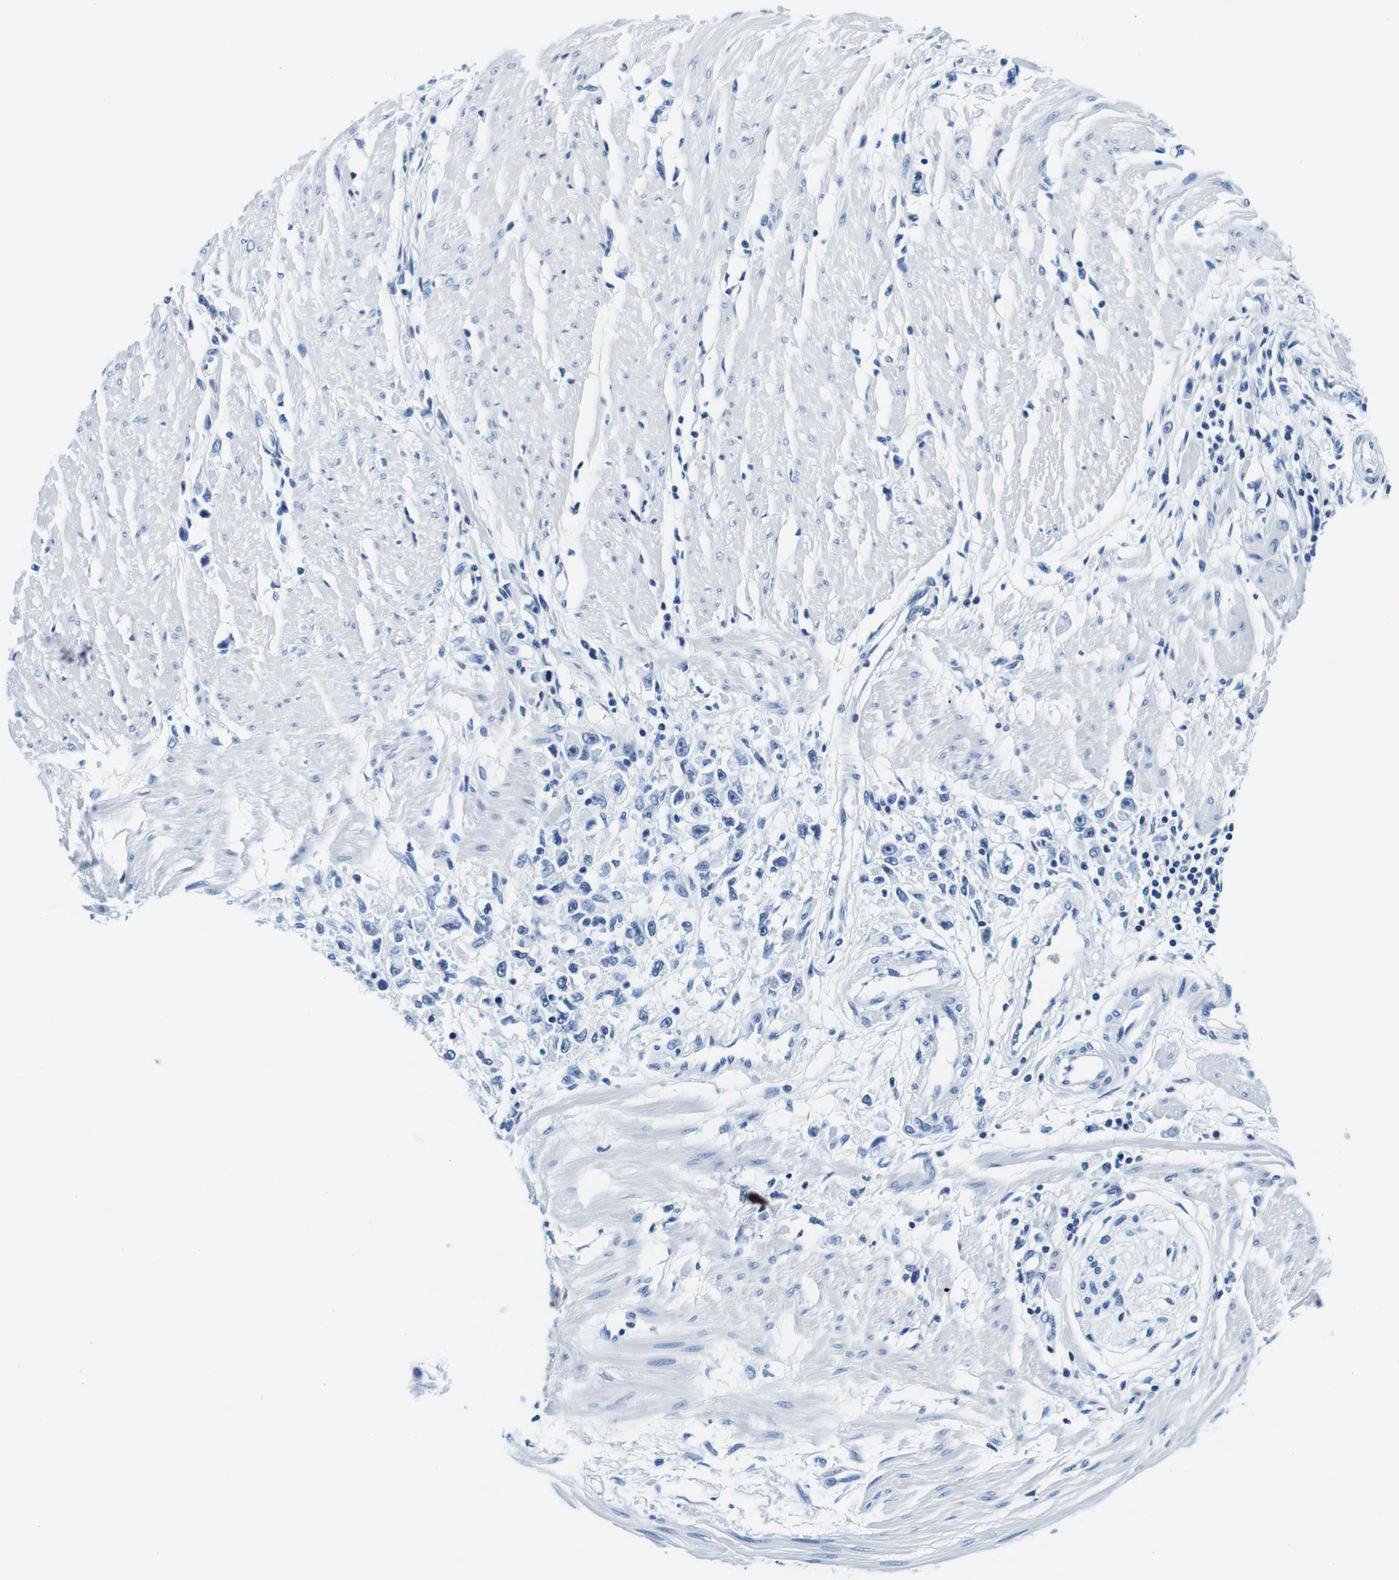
{"staining": {"intensity": "negative", "quantity": "none", "location": "none"}, "tissue": "stomach cancer", "cell_type": "Tumor cells", "image_type": "cancer", "snomed": [{"axis": "morphology", "description": "Adenocarcinoma, NOS"}, {"axis": "topography", "description": "Stomach"}], "caption": "A photomicrograph of human stomach adenocarcinoma is negative for staining in tumor cells.", "gene": "ELANE", "patient": {"sex": "female", "age": 59}}